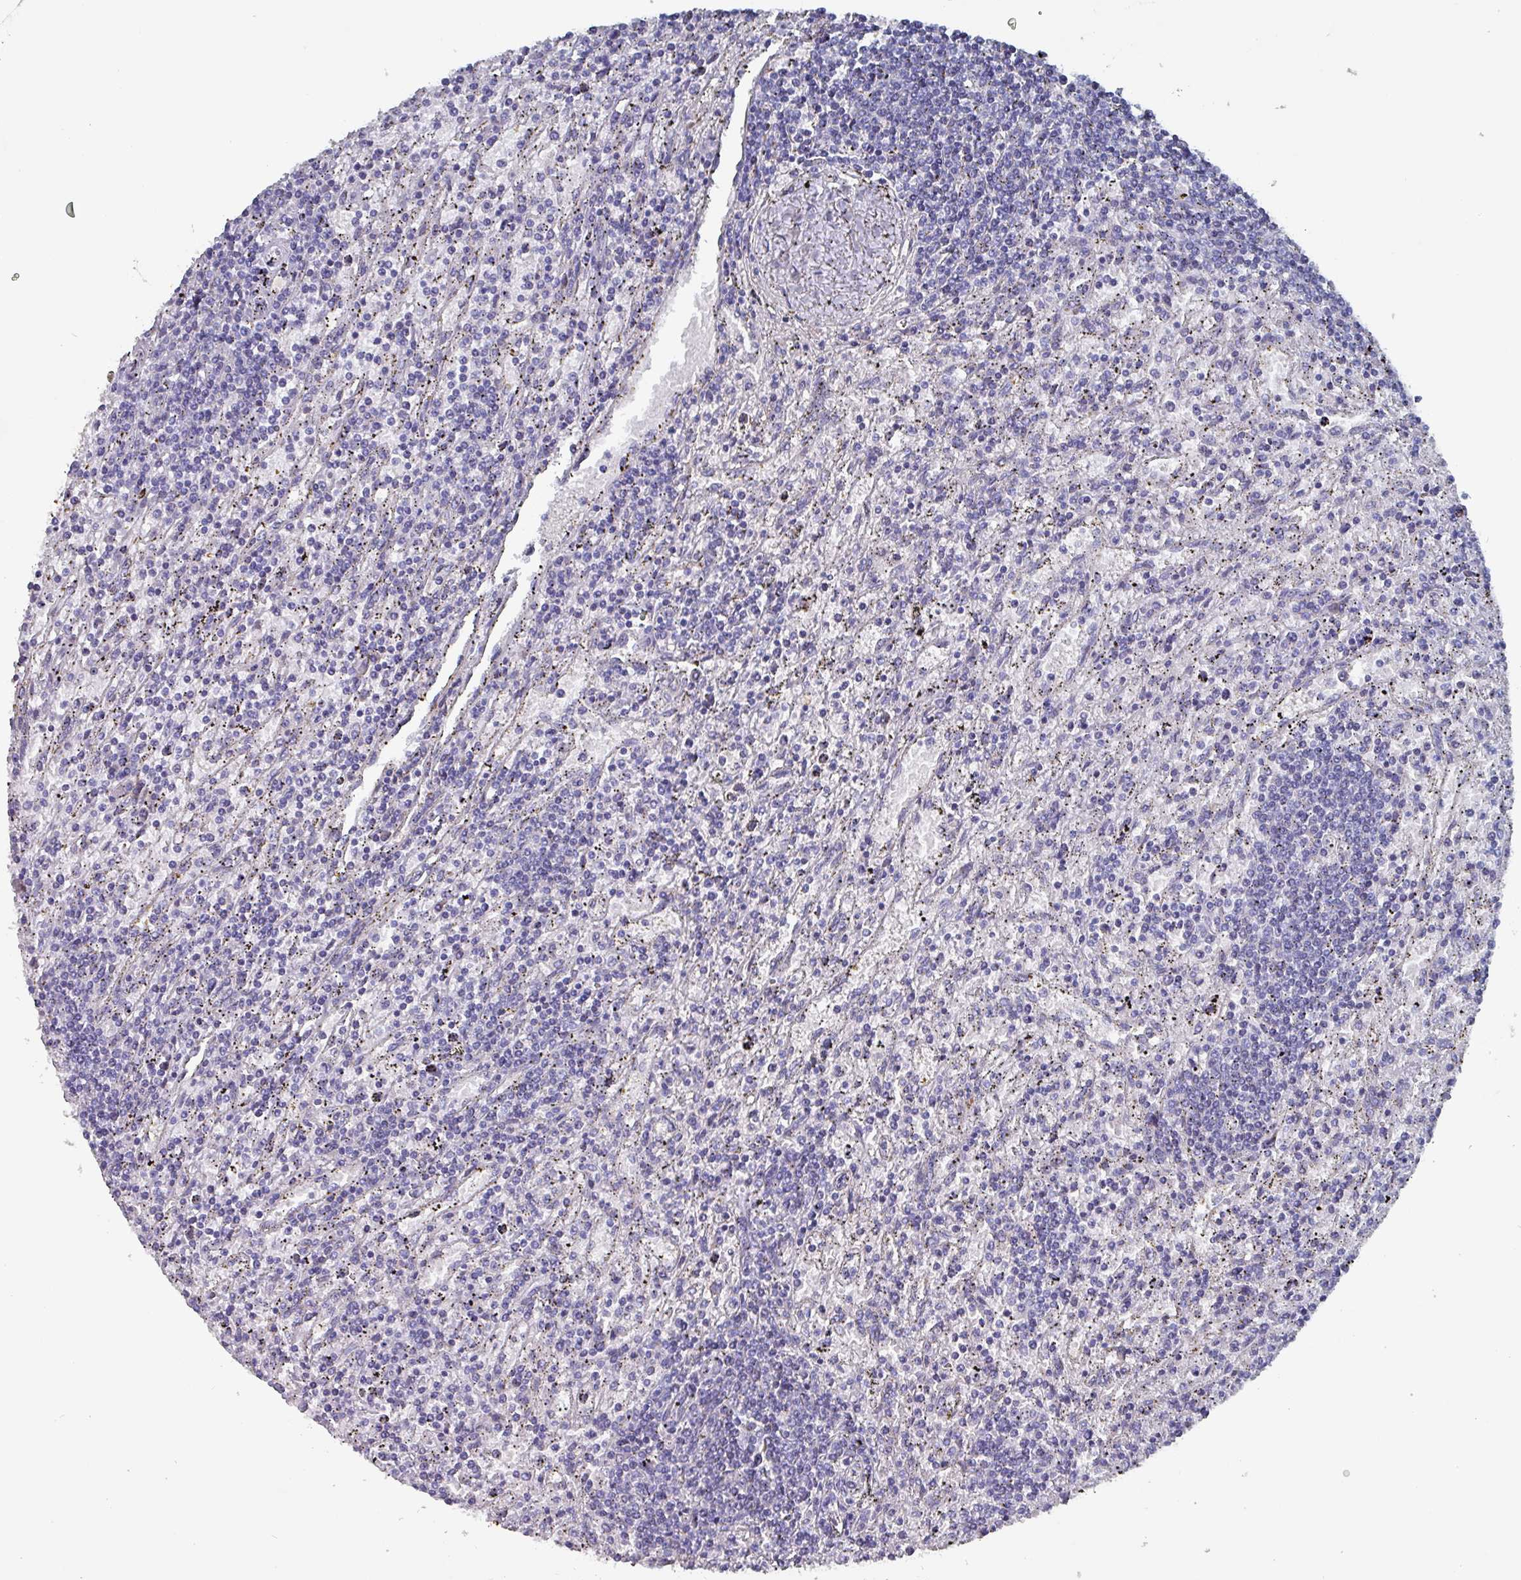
{"staining": {"intensity": "negative", "quantity": "none", "location": "none"}, "tissue": "lymphoma", "cell_type": "Tumor cells", "image_type": "cancer", "snomed": [{"axis": "morphology", "description": "Malignant lymphoma, non-Hodgkin's type, Low grade"}, {"axis": "topography", "description": "Spleen"}], "caption": "A high-resolution photomicrograph shows immunohistochemistry (IHC) staining of malignant lymphoma, non-Hodgkin's type (low-grade), which shows no significant expression in tumor cells.", "gene": "DRD5", "patient": {"sex": "male", "age": 76}}